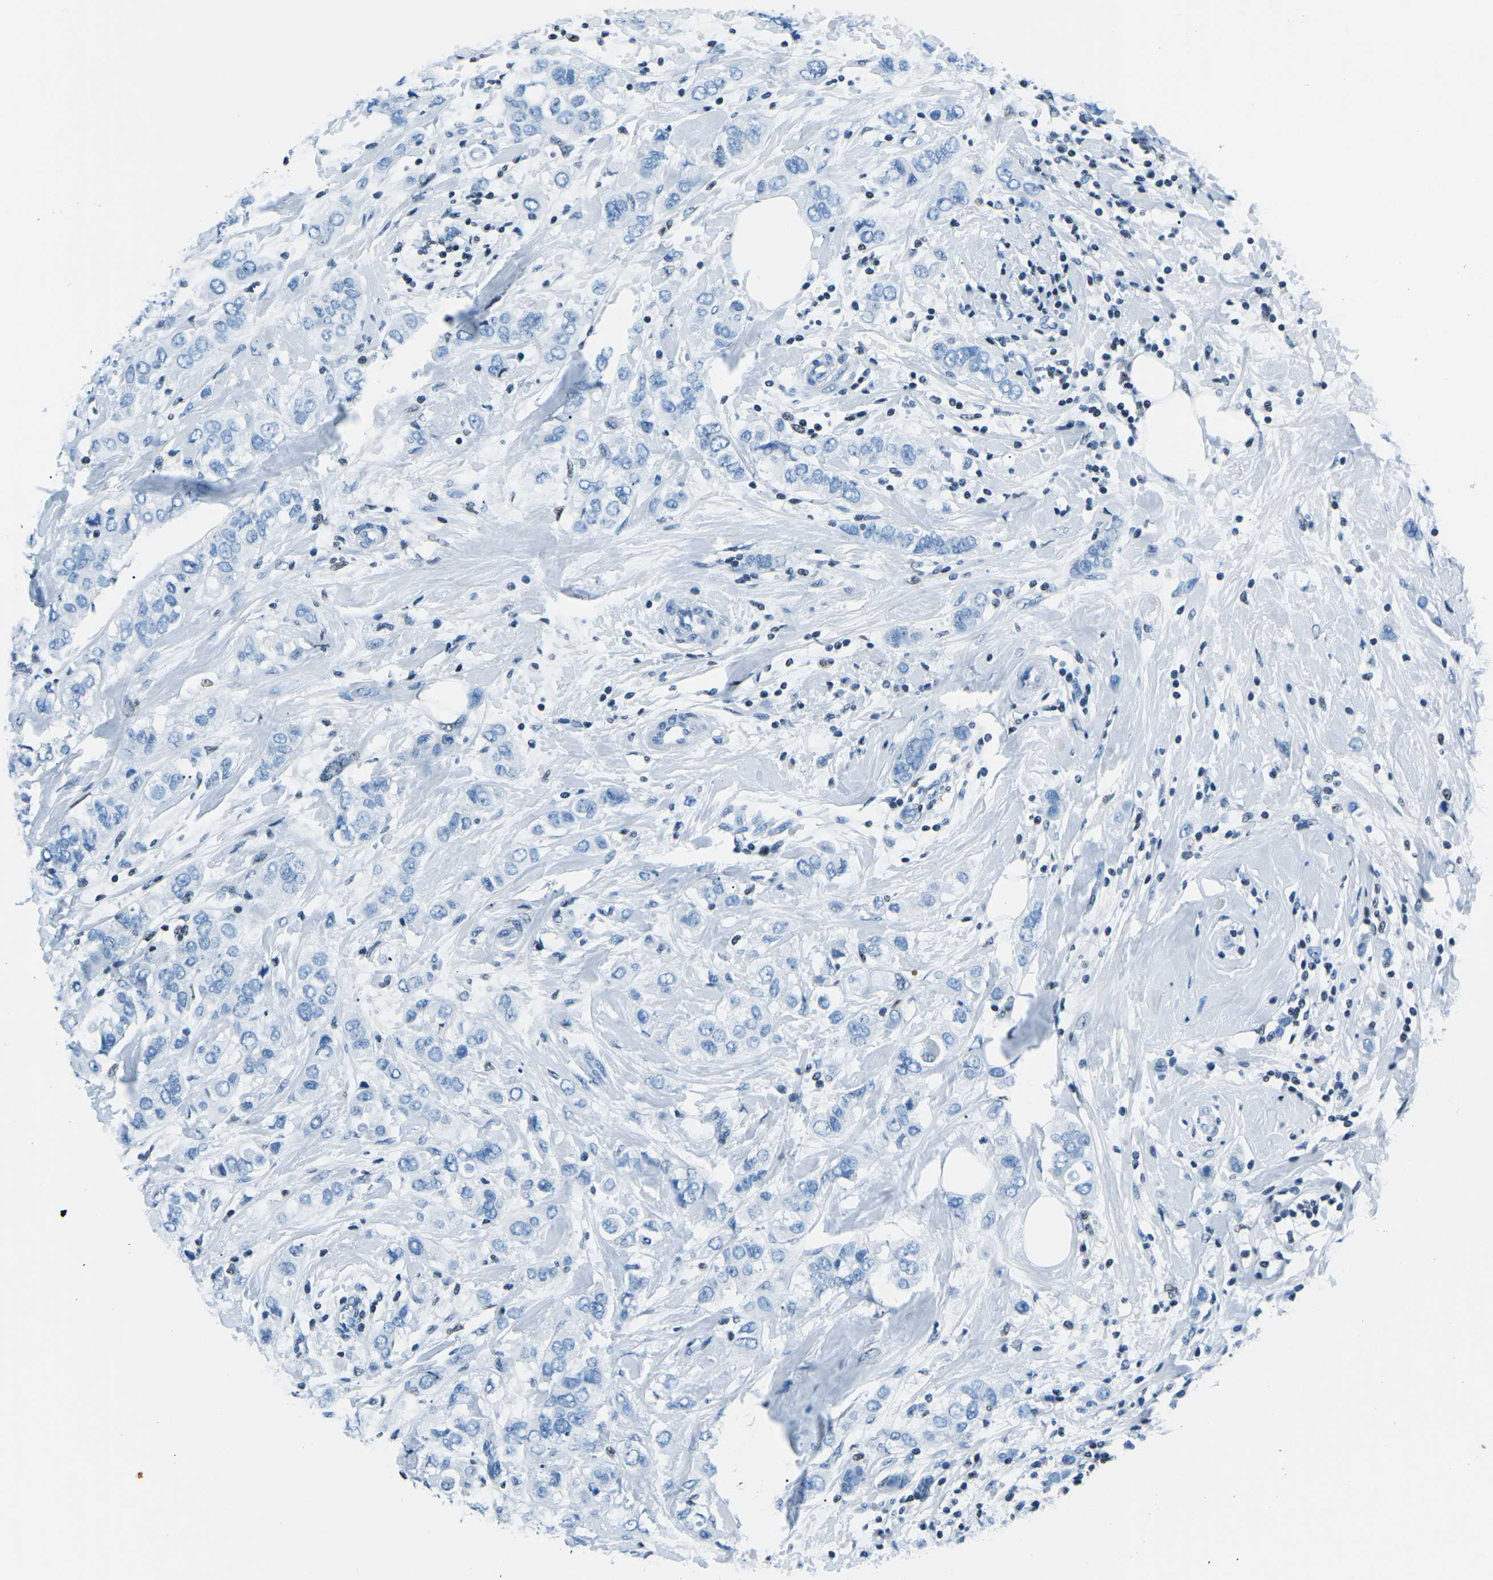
{"staining": {"intensity": "negative", "quantity": "none", "location": "none"}, "tissue": "breast cancer", "cell_type": "Tumor cells", "image_type": "cancer", "snomed": [{"axis": "morphology", "description": "Duct carcinoma"}, {"axis": "topography", "description": "Breast"}], "caption": "DAB (3,3'-diaminobenzidine) immunohistochemical staining of invasive ductal carcinoma (breast) shows no significant positivity in tumor cells.", "gene": "CELF2", "patient": {"sex": "female", "age": 50}}